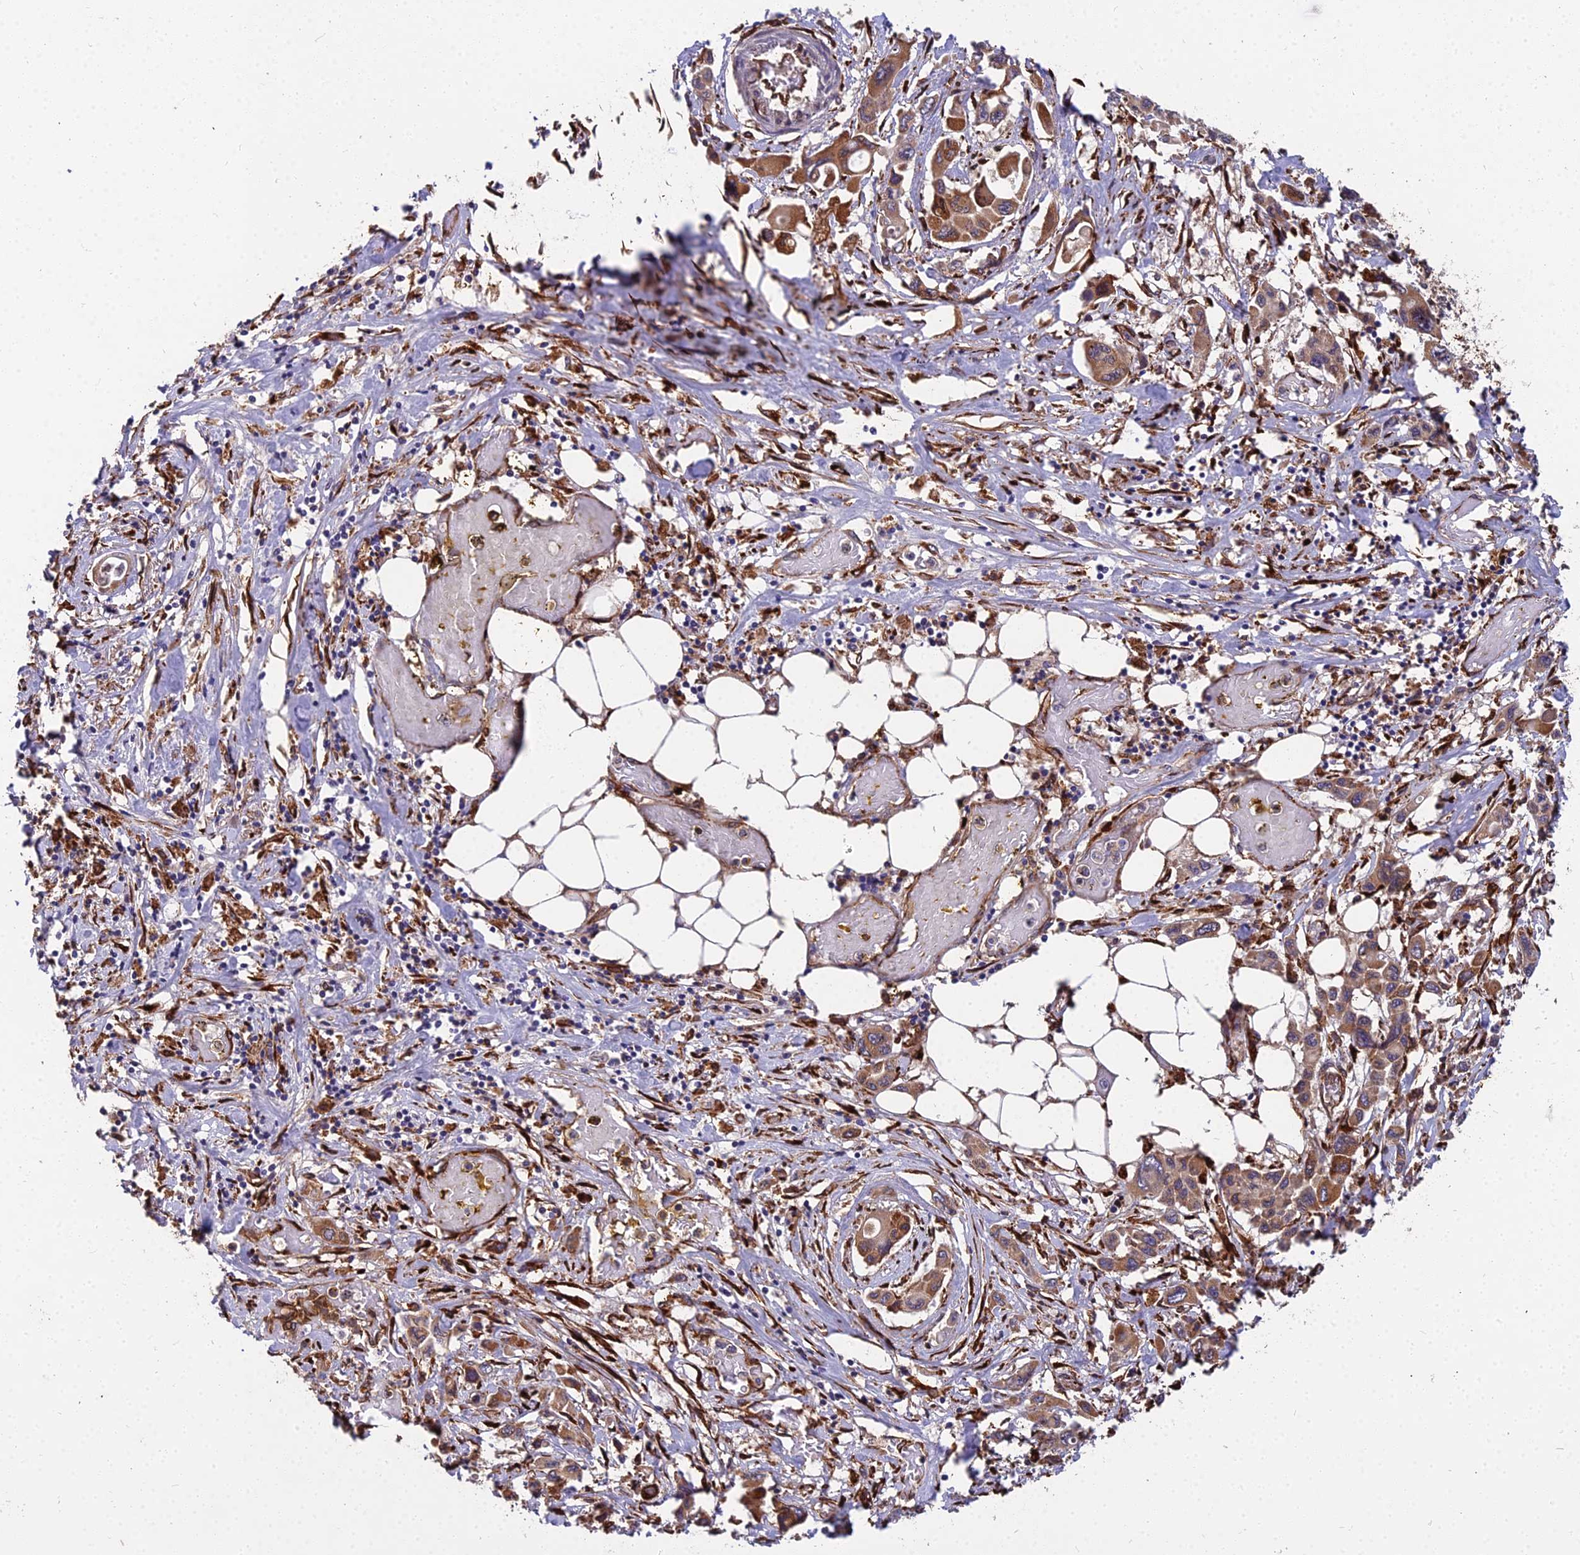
{"staining": {"intensity": "strong", "quantity": ">75%", "location": "cytoplasmic/membranous"}, "tissue": "pancreatic cancer", "cell_type": "Tumor cells", "image_type": "cancer", "snomed": [{"axis": "morphology", "description": "Adenocarcinoma, NOS"}, {"axis": "topography", "description": "Pancreas"}], "caption": "A brown stain highlights strong cytoplasmic/membranous staining of a protein in pancreatic cancer (adenocarcinoma) tumor cells. The staining was performed using DAB (3,3'-diaminobenzidine) to visualize the protein expression in brown, while the nuclei were stained in blue with hematoxylin (Magnification: 20x).", "gene": "NDUFAF7", "patient": {"sex": "male", "age": 92}}